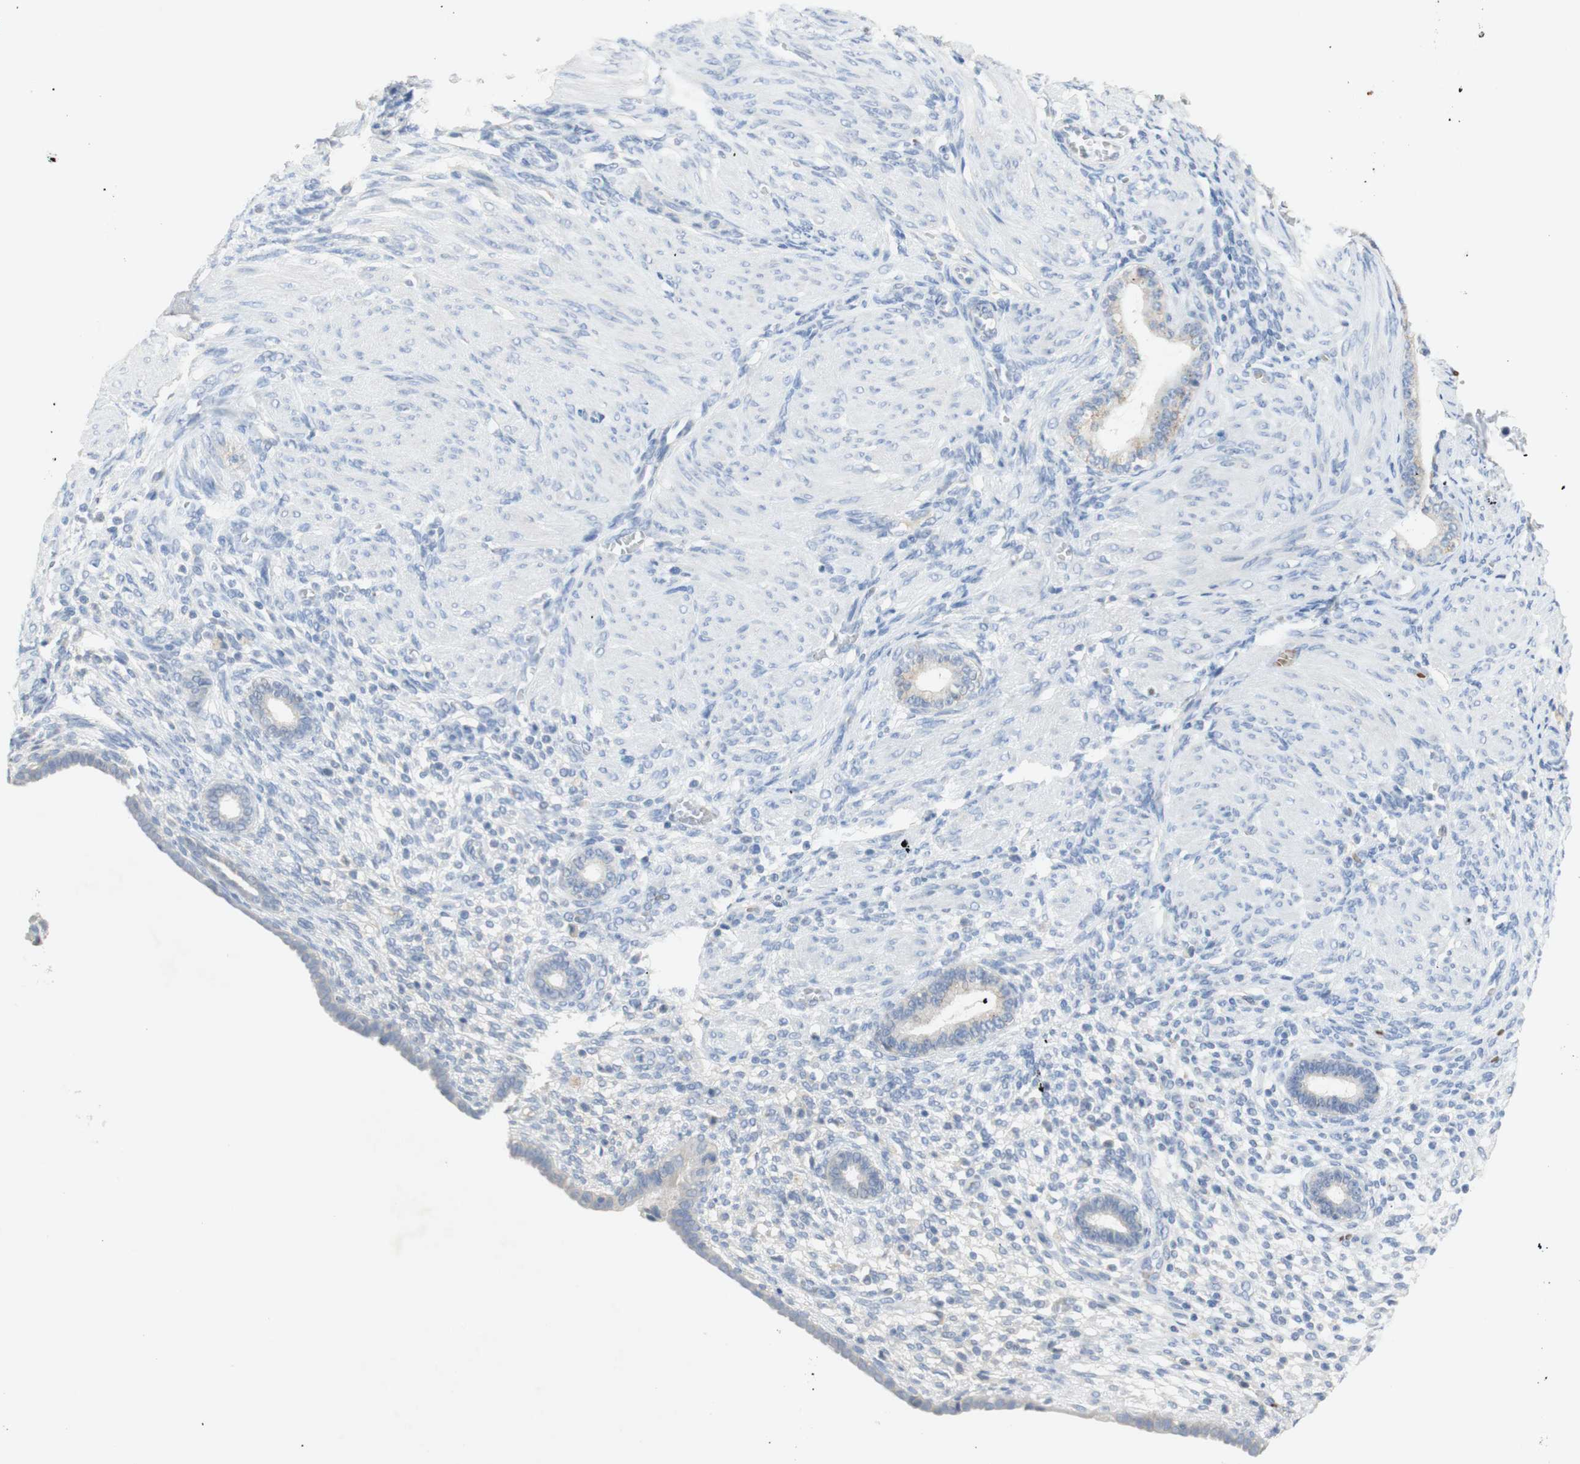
{"staining": {"intensity": "negative", "quantity": "none", "location": "none"}, "tissue": "endometrium", "cell_type": "Cells in endometrial stroma", "image_type": "normal", "snomed": [{"axis": "morphology", "description": "Normal tissue, NOS"}, {"axis": "topography", "description": "Endometrium"}], "caption": "DAB (3,3'-diaminobenzidine) immunohistochemical staining of normal human endometrium exhibits no significant positivity in cells in endometrial stroma.", "gene": "EPO", "patient": {"sex": "female", "age": 72}}